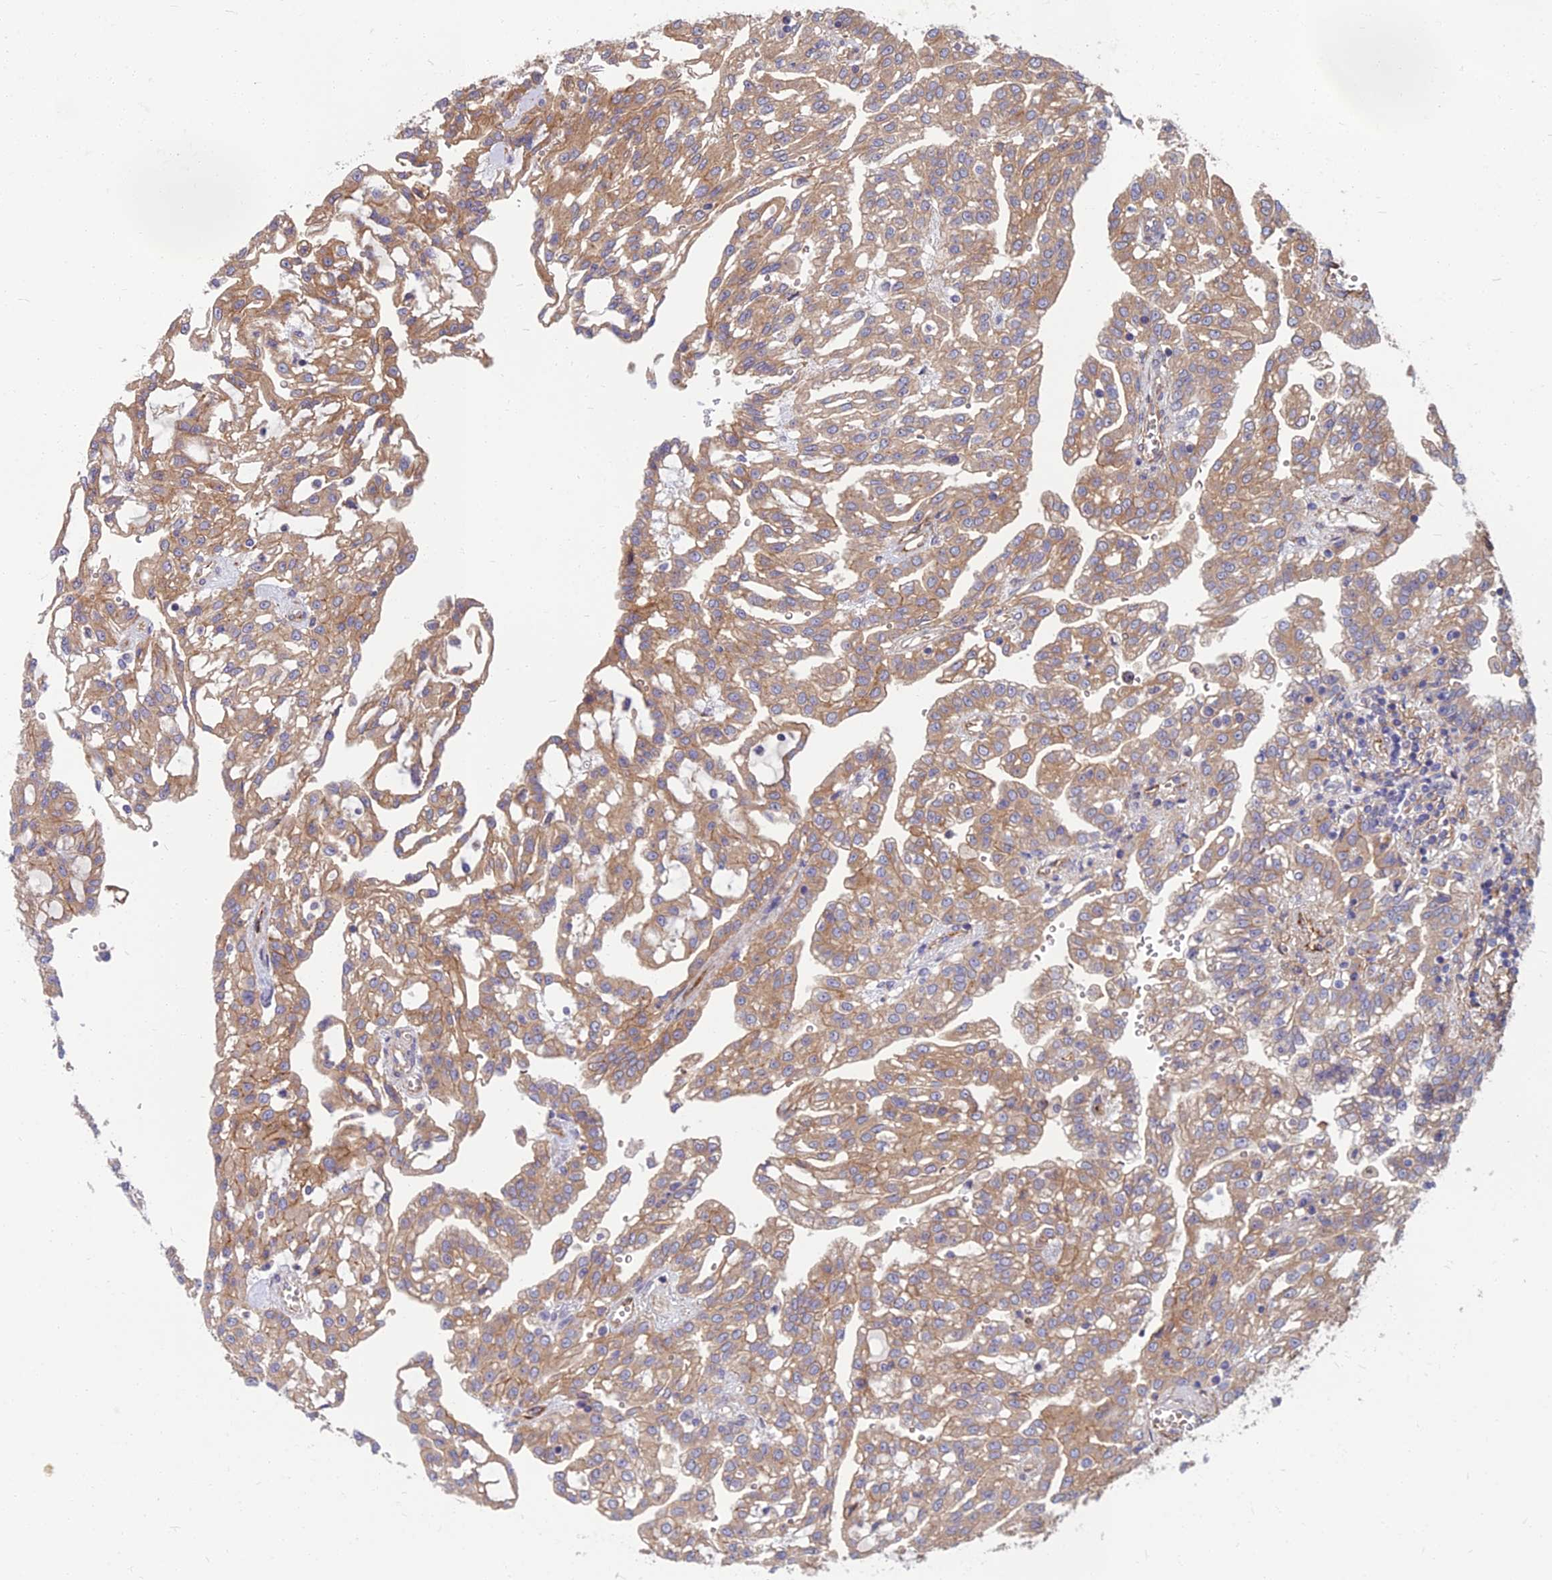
{"staining": {"intensity": "moderate", "quantity": ">75%", "location": "cytoplasmic/membranous"}, "tissue": "renal cancer", "cell_type": "Tumor cells", "image_type": "cancer", "snomed": [{"axis": "morphology", "description": "Adenocarcinoma, NOS"}, {"axis": "topography", "description": "Kidney"}], "caption": "Tumor cells reveal medium levels of moderate cytoplasmic/membranous expression in approximately >75% of cells in human renal cancer (adenocarcinoma).", "gene": "WDR24", "patient": {"sex": "male", "age": 63}}